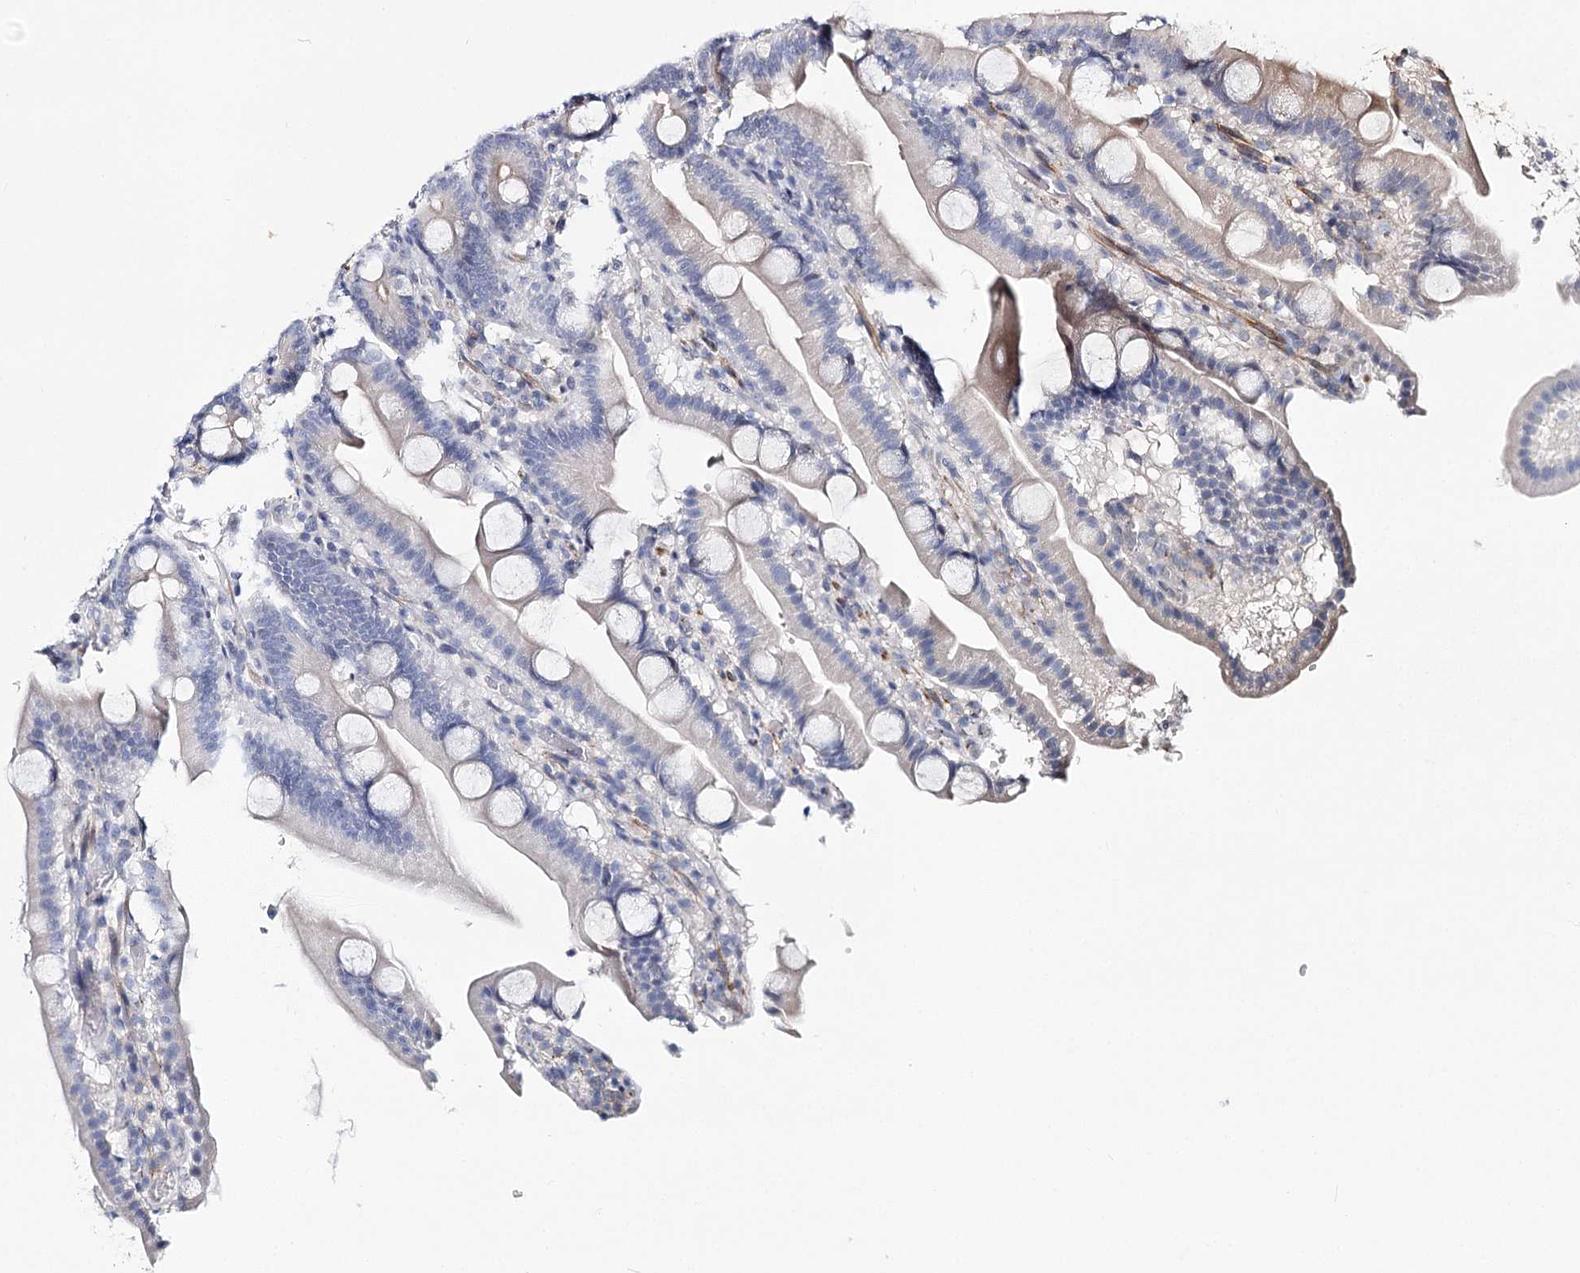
{"staining": {"intensity": "negative", "quantity": "none", "location": "none"}, "tissue": "duodenum", "cell_type": "Glandular cells", "image_type": "normal", "snomed": [{"axis": "morphology", "description": "Normal tissue, NOS"}, {"axis": "topography", "description": "Duodenum"}], "caption": "A high-resolution photomicrograph shows immunohistochemistry staining of unremarkable duodenum, which exhibits no significant expression in glandular cells.", "gene": "TEX12", "patient": {"sex": "male", "age": 55}}